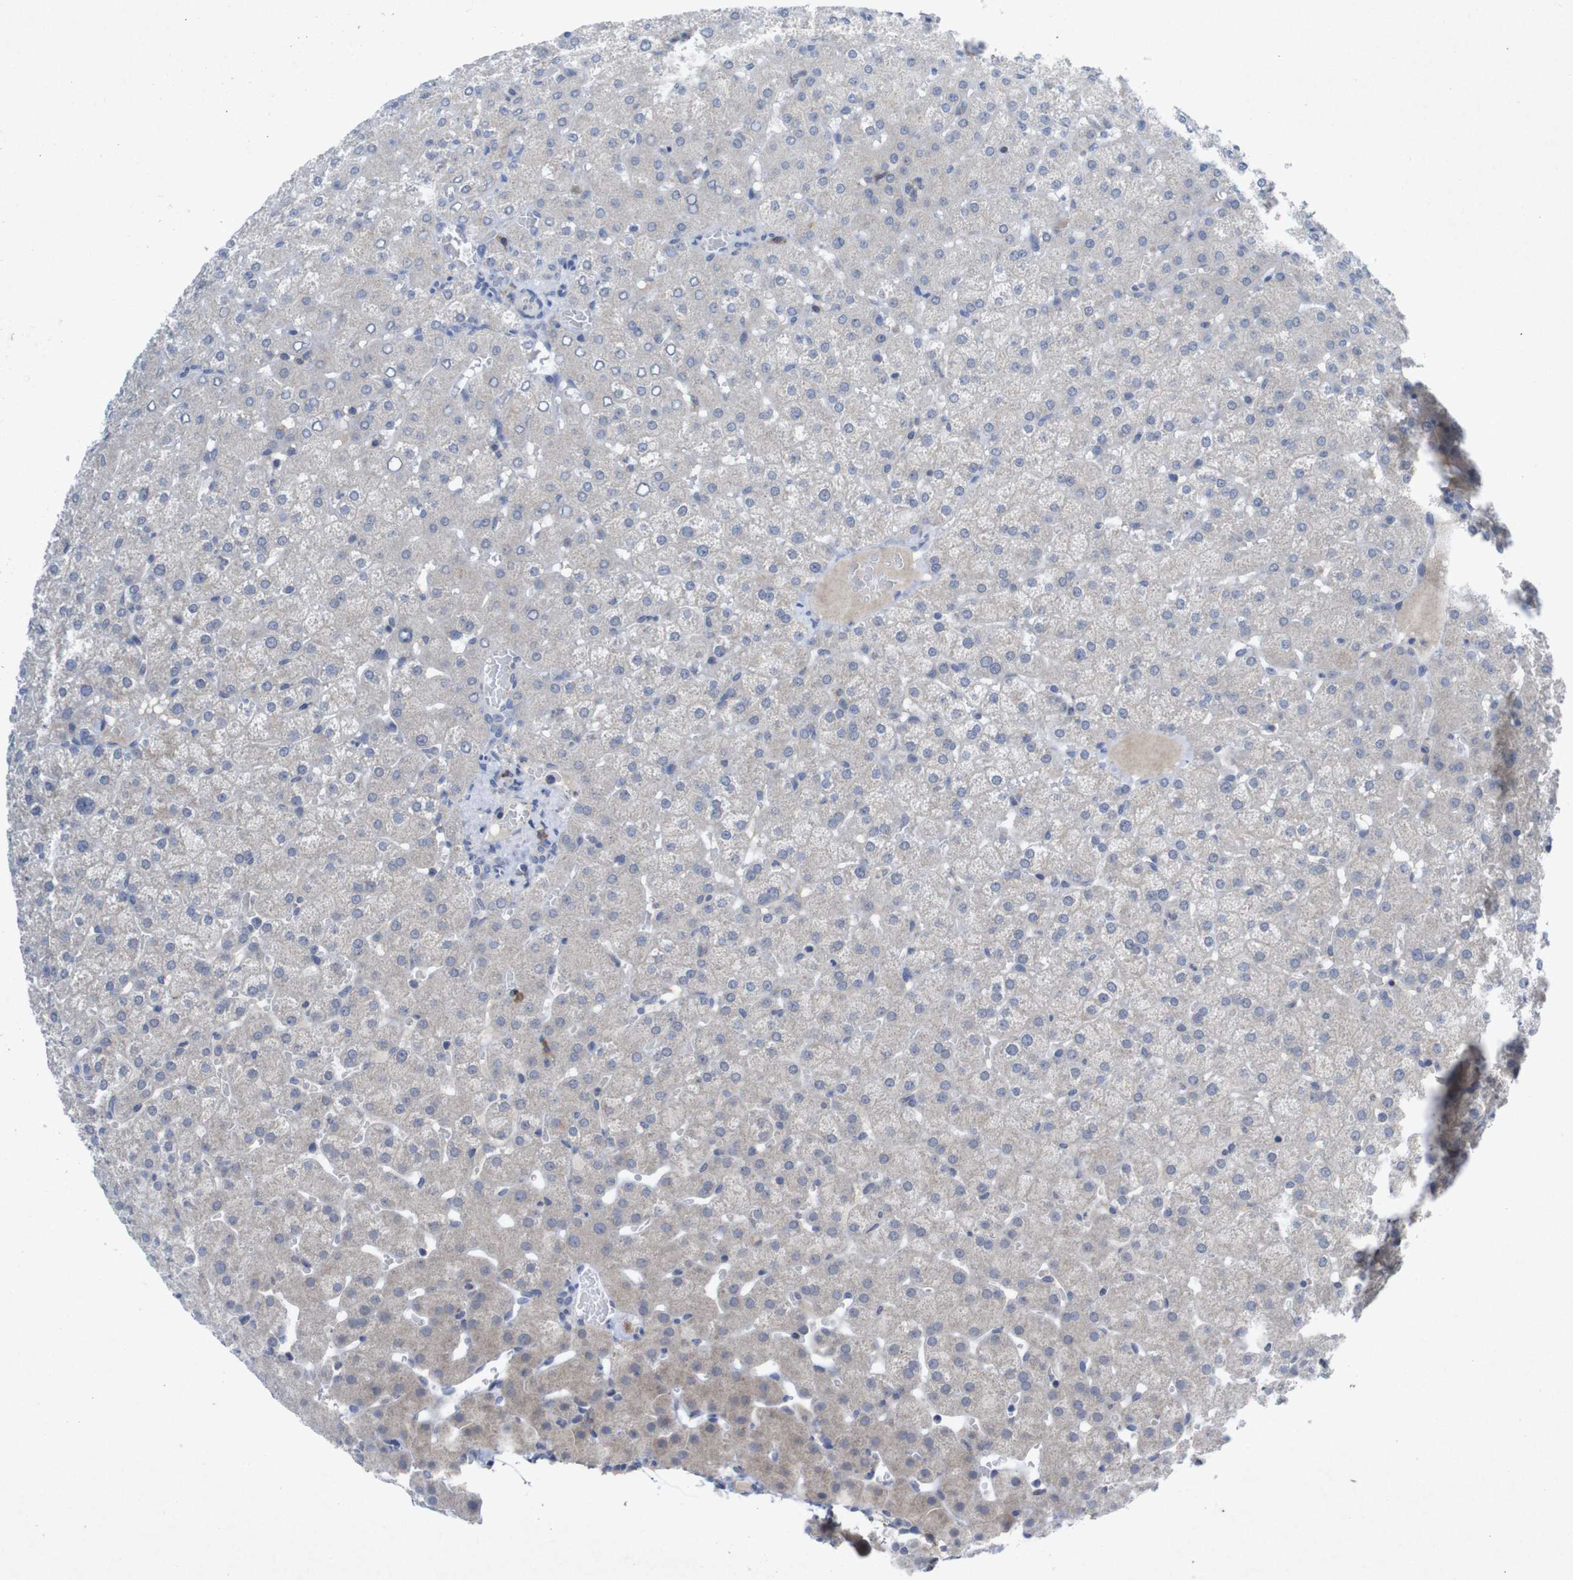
{"staining": {"intensity": "negative", "quantity": "none", "location": "none"}, "tissue": "liver", "cell_type": "Cholangiocytes", "image_type": "normal", "snomed": [{"axis": "morphology", "description": "Normal tissue, NOS"}, {"axis": "topography", "description": "Liver"}], "caption": "Immunohistochemistry (IHC) micrograph of normal liver: liver stained with DAB demonstrates no significant protein staining in cholangiocytes.", "gene": "SLAMF7", "patient": {"sex": "female", "age": 32}}